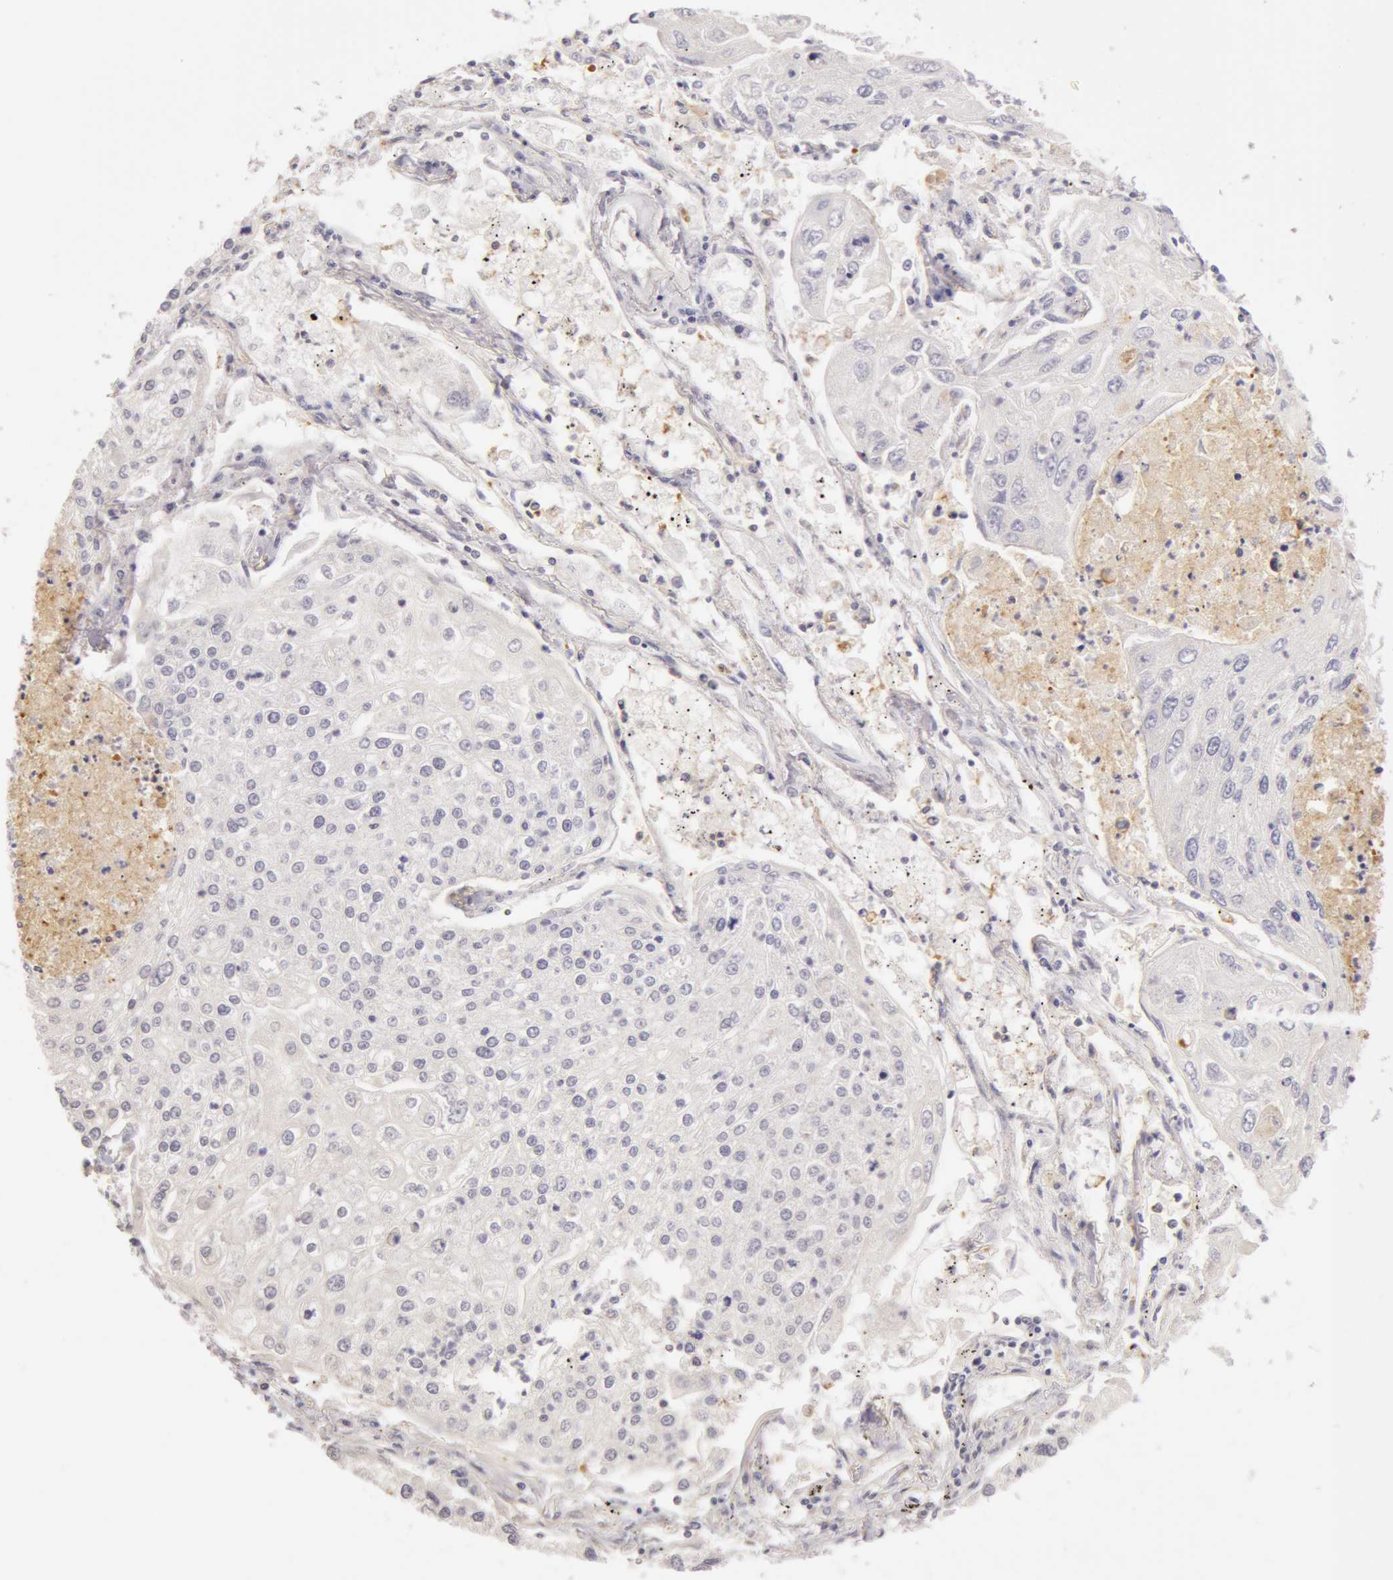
{"staining": {"intensity": "negative", "quantity": "none", "location": "none"}, "tissue": "lung cancer", "cell_type": "Tumor cells", "image_type": "cancer", "snomed": [{"axis": "morphology", "description": "Squamous cell carcinoma, NOS"}, {"axis": "topography", "description": "Lung"}], "caption": "Tumor cells are negative for protein expression in human lung cancer. Nuclei are stained in blue.", "gene": "AHSG", "patient": {"sex": "male", "age": 75}}